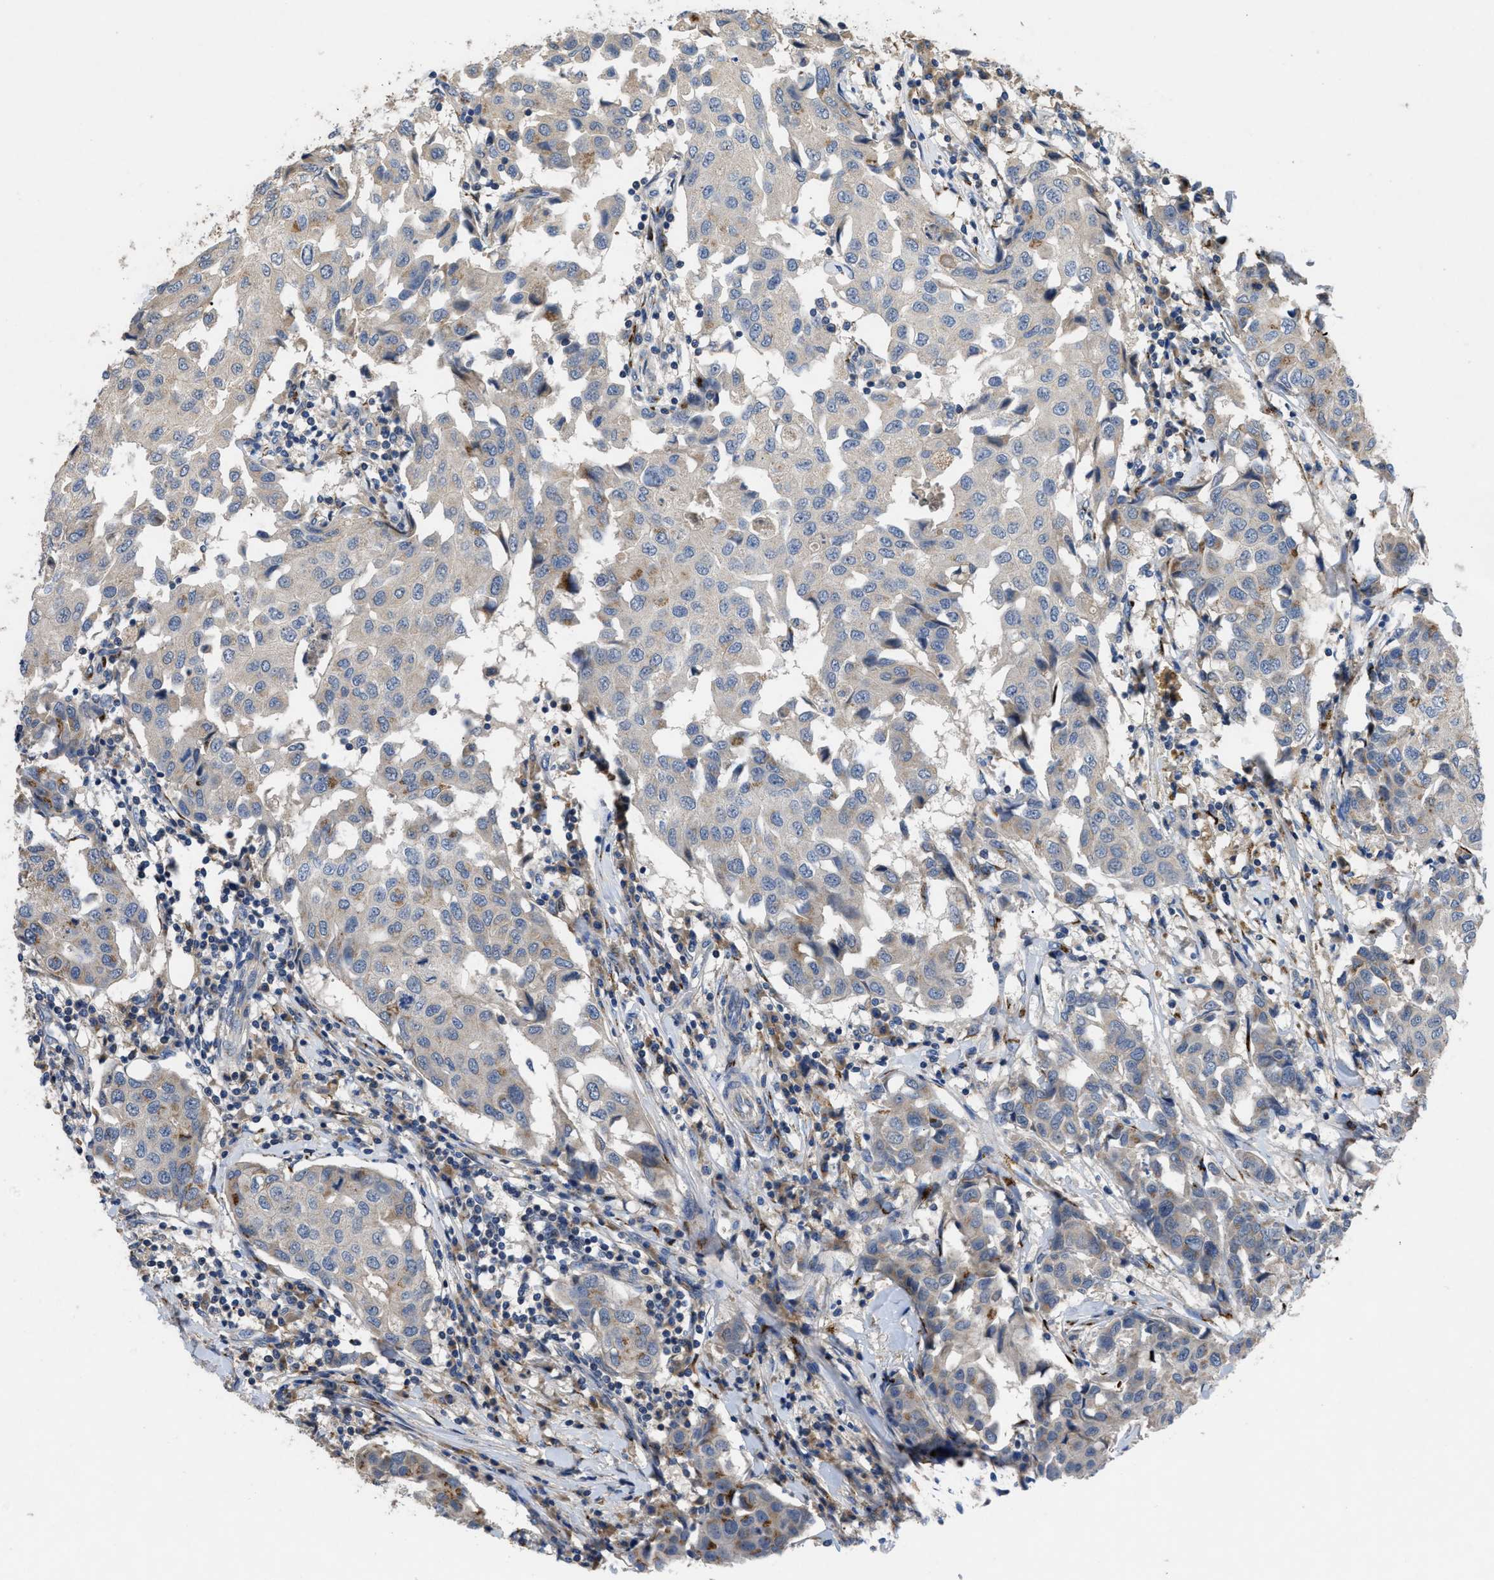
{"staining": {"intensity": "weak", "quantity": "<25%", "location": "cytoplasmic/membranous"}, "tissue": "breast cancer", "cell_type": "Tumor cells", "image_type": "cancer", "snomed": [{"axis": "morphology", "description": "Duct carcinoma"}, {"axis": "topography", "description": "Breast"}], "caption": "A high-resolution histopathology image shows immunohistochemistry (IHC) staining of breast cancer, which shows no significant expression in tumor cells. (Immunohistochemistry, brightfield microscopy, high magnification).", "gene": "SIK2", "patient": {"sex": "female", "age": 80}}